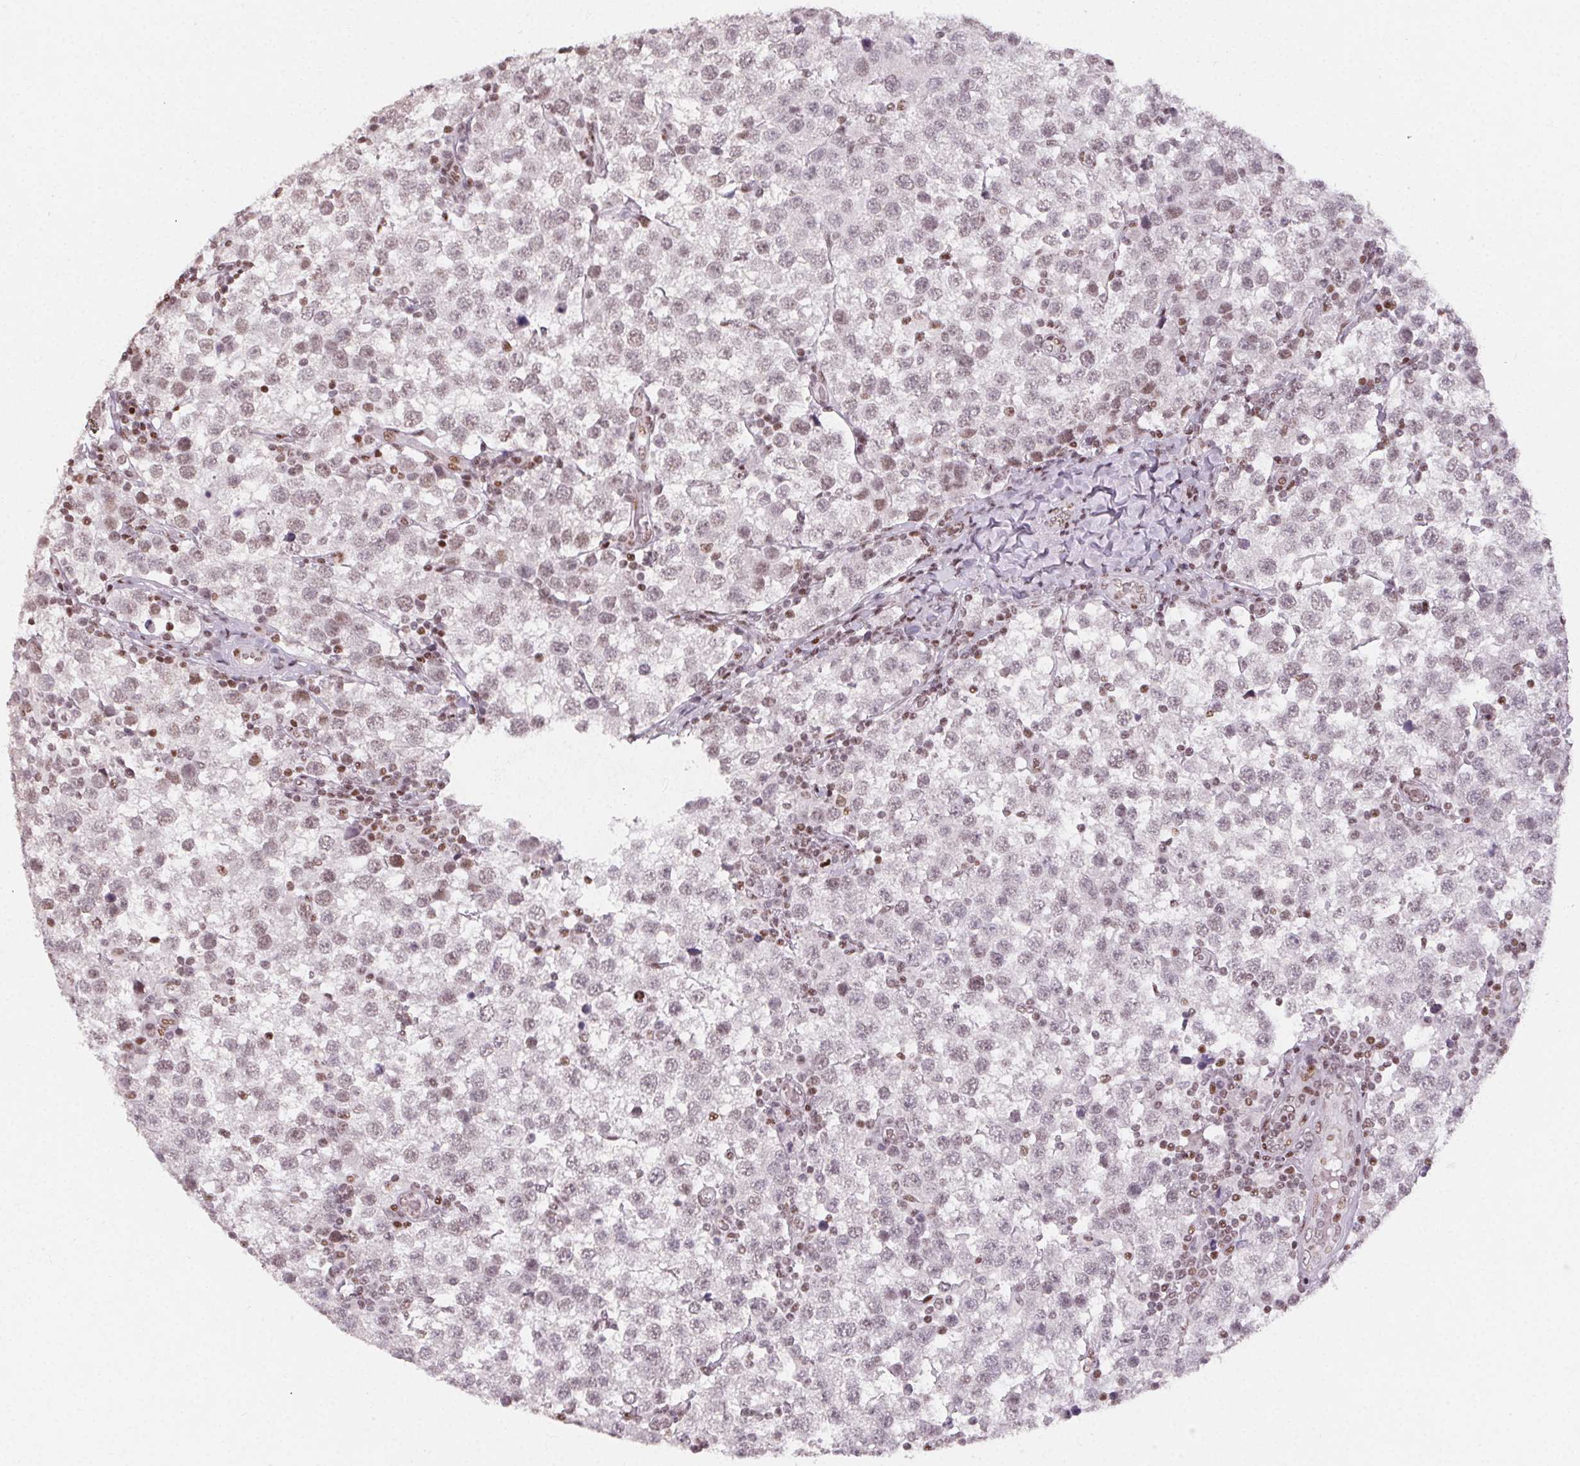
{"staining": {"intensity": "weak", "quantity": "25%-75%", "location": "nuclear"}, "tissue": "testis cancer", "cell_type": "Tumor cells", "image_type": "cancer", "snomed": [{"axis": "morphology", "description": "Seminoma, NOS"}, {"axis": "topography", "description": "Testis"}], "caption": "This is an image of IHC staining of testis cancer (seminoma), which shows weak positivity in the nuclear of tumor cells.", "gene": "KMT2A", "patient": {"sex": "male", "age": 34}}